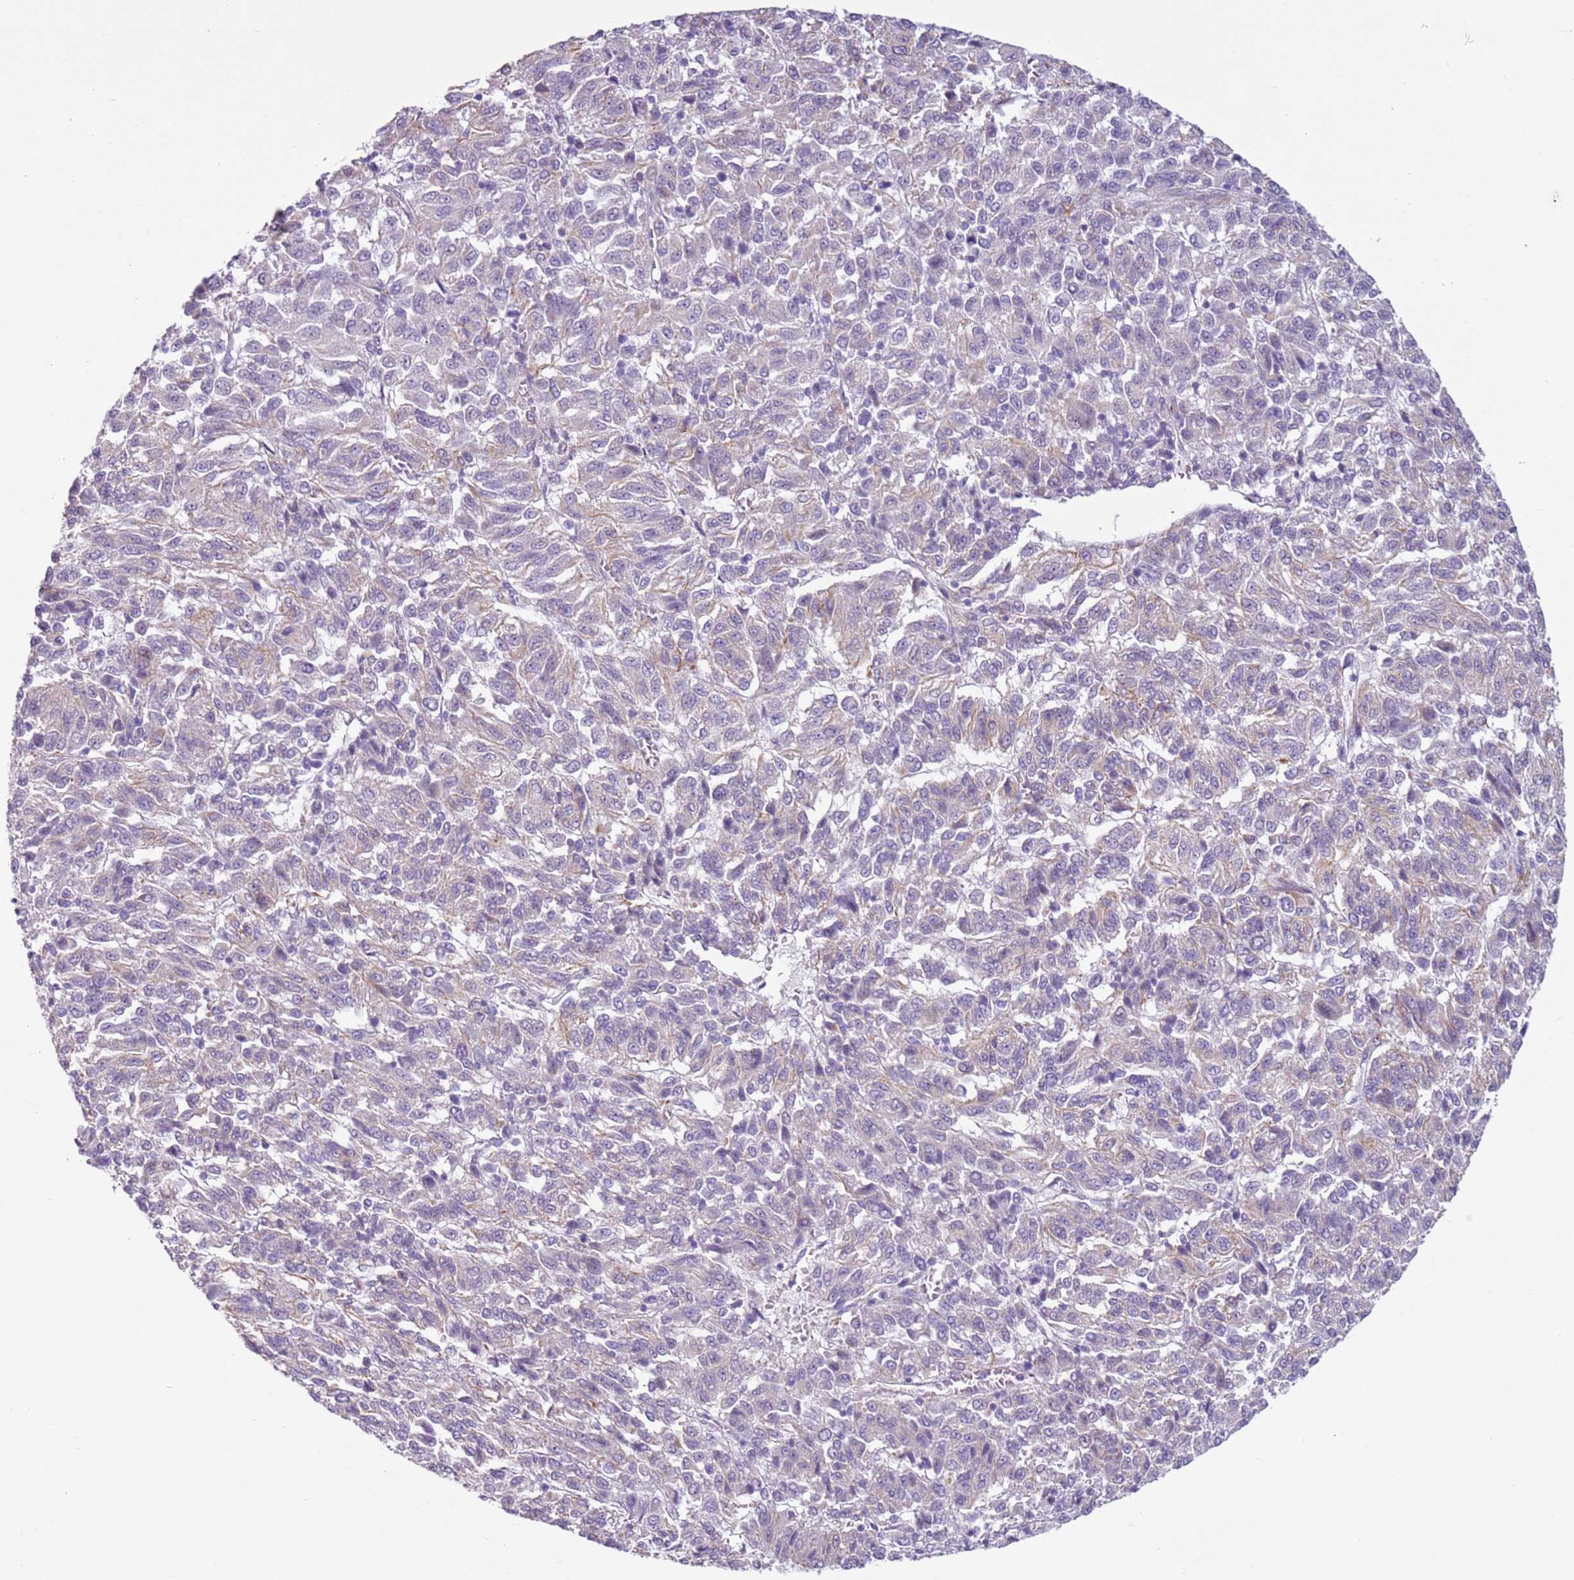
{"staining": {"intensity": "weak", "quantity": "<25%", "location": "cytoplasmic/membranous"}, "tissue": "melanoma", "cell_type": "Tumor cells", "image_type": "cancer", "snomed": [{"axis": "morphology", "description": "Malignant melanoma, Metastatic site"}, {"axis": "topography", "description": "Lung"}], "caption": "An immunohistochemistry image of melanoma is shown. There is no staining in tumor cells of melanoma.", "gene": "ZNF239", "patient": {"sex": "male", "age": 64}}